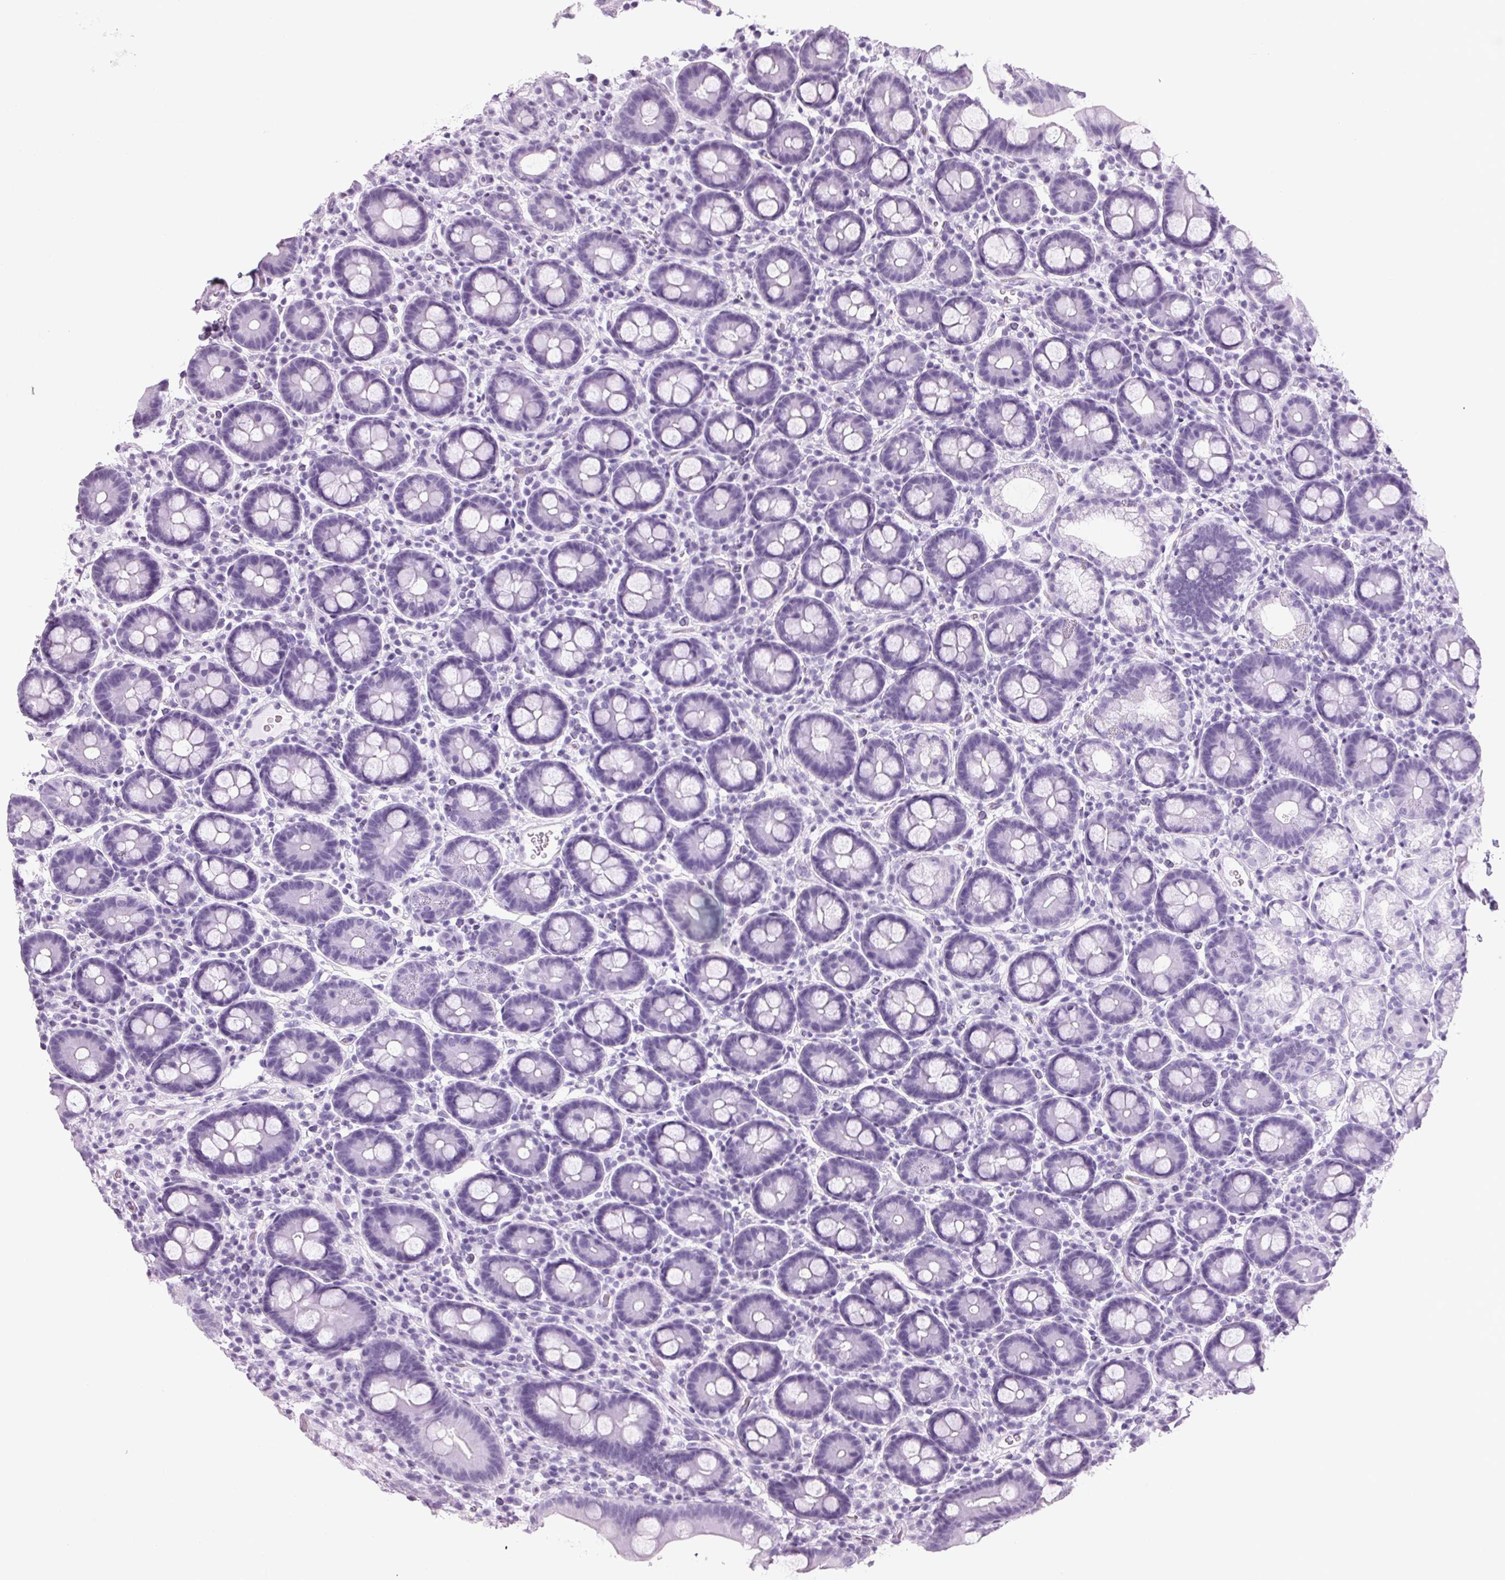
{"staining": {"intensity": "negative", "quantity": "none", "location": "none"}, "tissue": "duodenum", "cell_type": "Glandular cells", "image_type": "normal", "snomed": [{"axis": "morphology", "description": "Normal tissue, NOS"}, {"axis": "topography", "description": "Pancreas"}, {"axis": "topography", "description": "Duodenum"}], "caption": "High power microscopy photomicrograph of an IHC photomicrograph of normal duodenum, revealing no significant expression in glandular cells.", "gene": "ADAM20", "patient": {"sex": "male", "age": 59}}